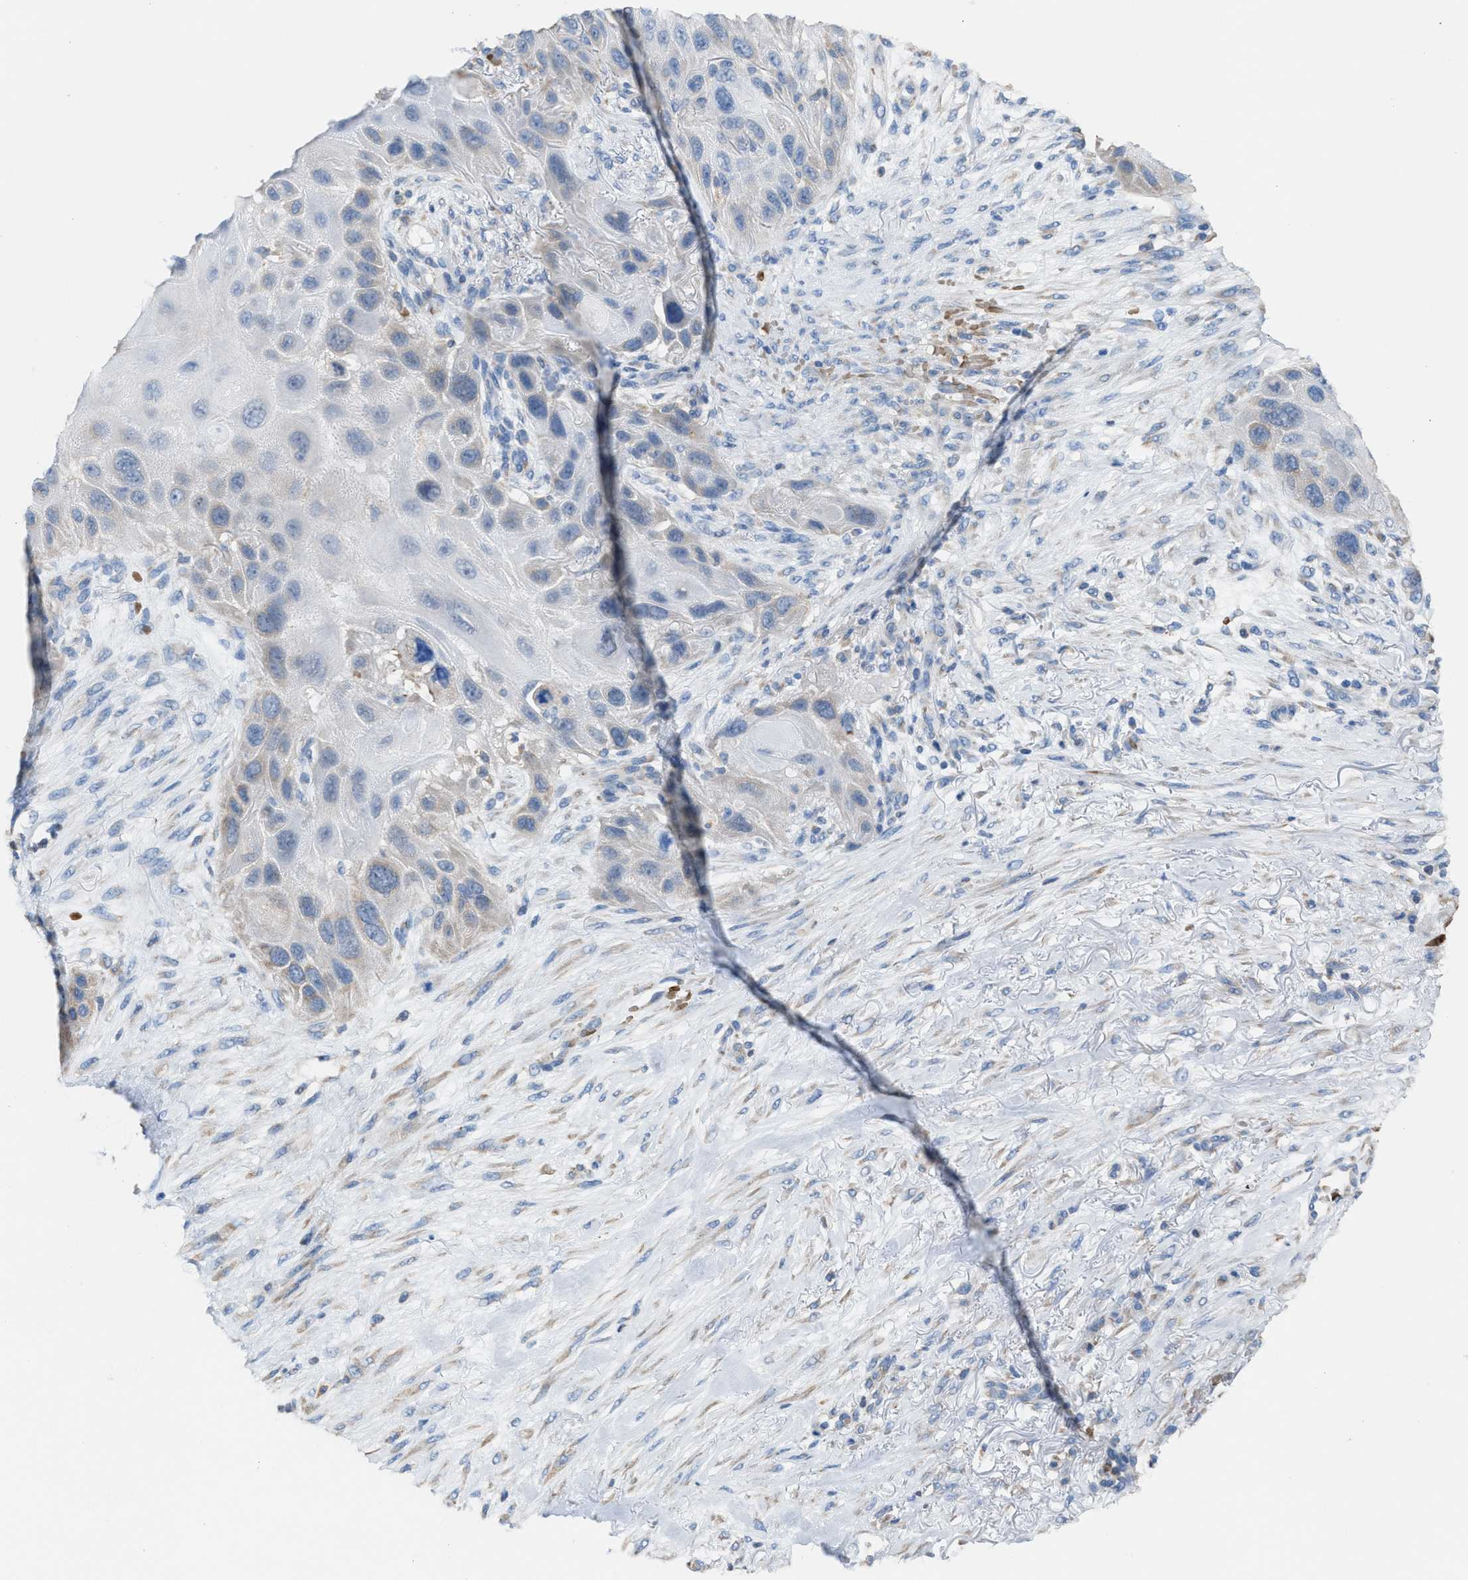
{"staining": {"intensity": "negative", "quantity": "none", "location": "none"}, "tissue": "skin cancer", "cell_type": "Tumor cells", "image_type": "cancer", "snomed": [{"axis": "morphology", "description": "Squamous cell carcinoma, NOS"}, {"axis": "topography", "description": "Skin"}], "caption": "DAB (3,3'-diaminobenzidine) immunohistochemical staining of skin squamous cell carcinoma demonstrates no significant expression in tumor cells.", "gene": "CA3", "patient": {"sex": "female", "age": 77}}